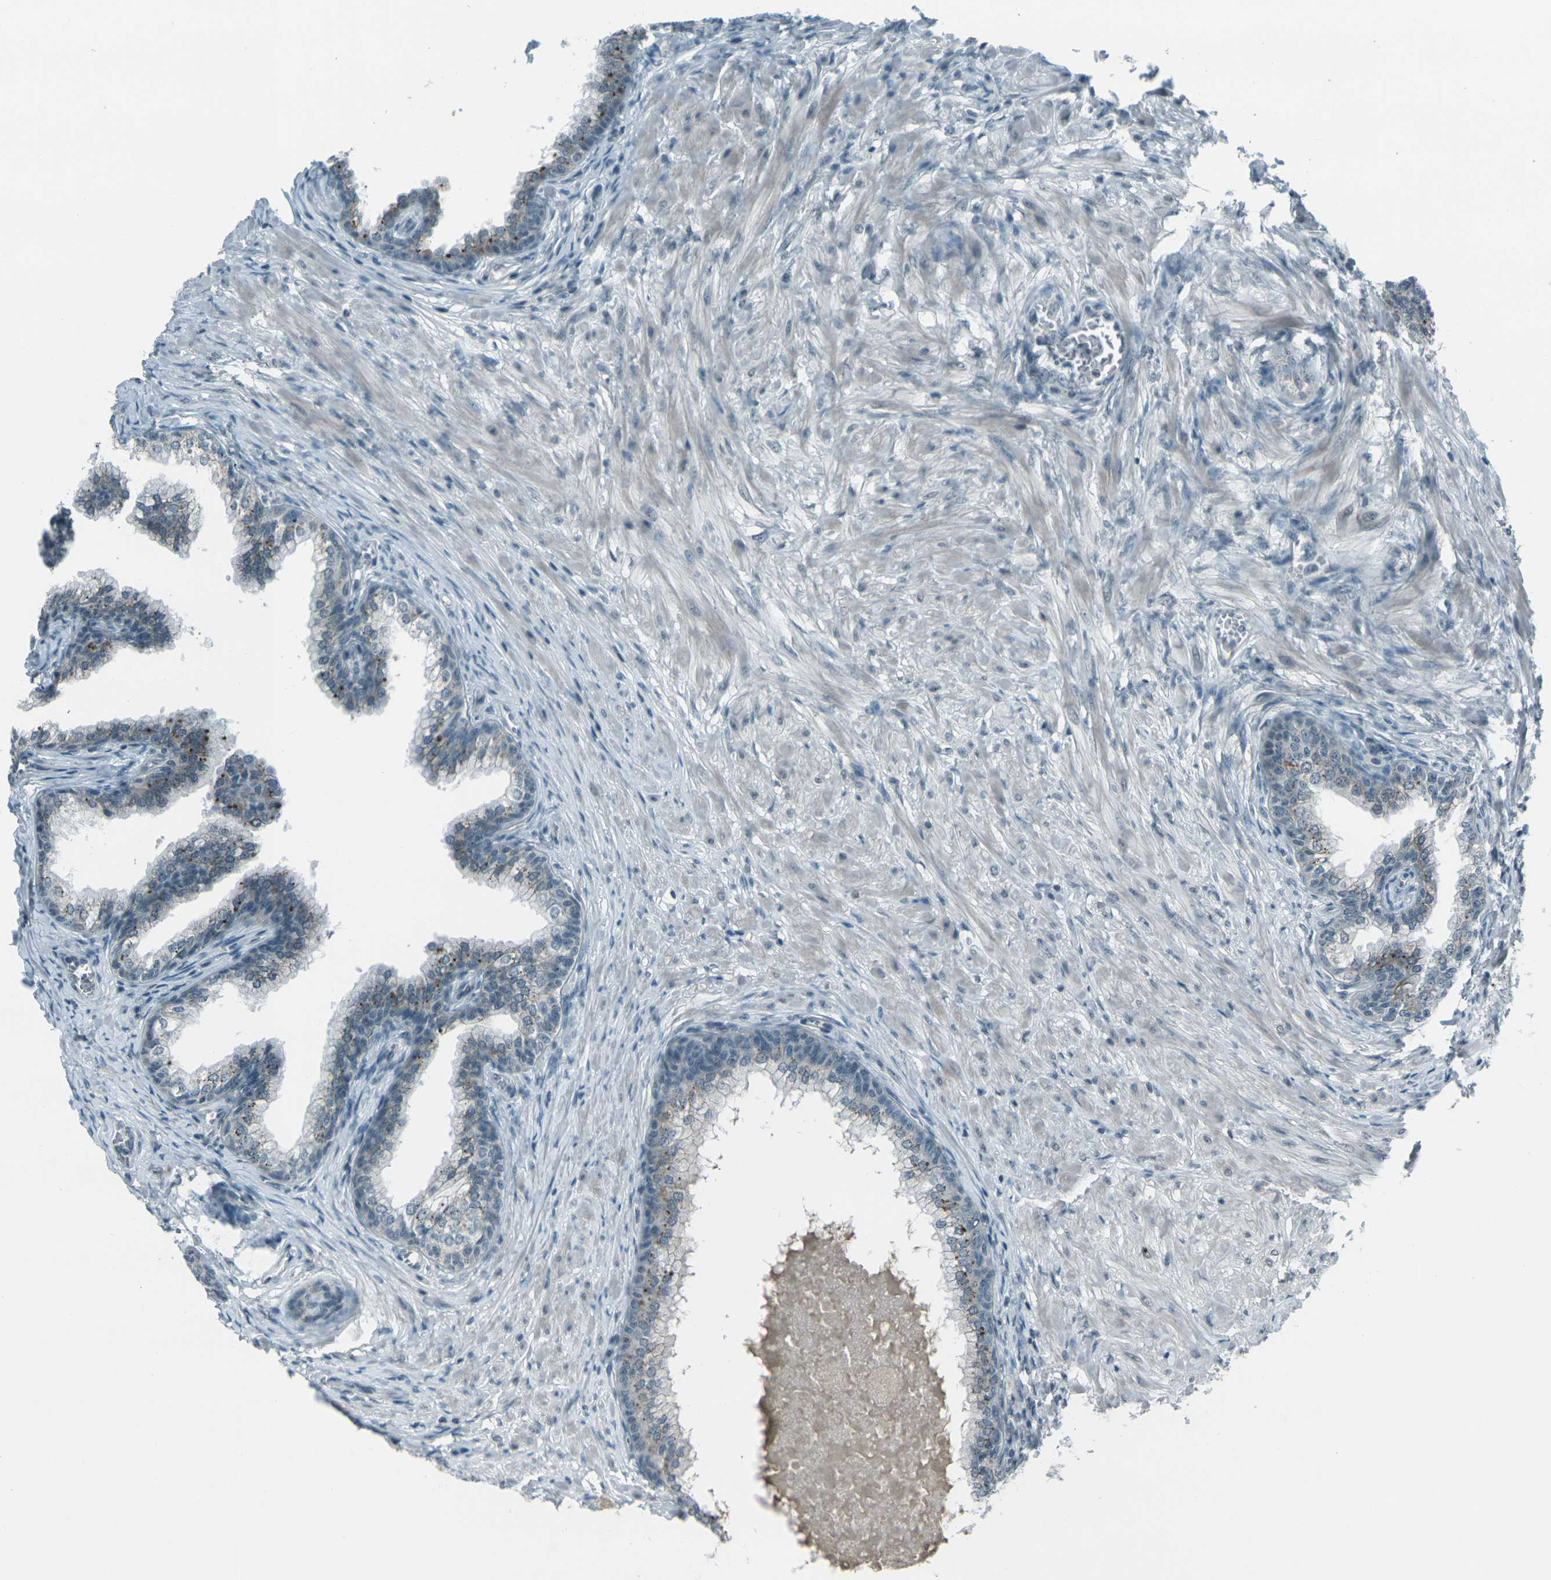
{"staining": {"intensity": "negative", "quantity": "none", "location": "none"}, "tissue": "prostate", "cell_type": "Glandular cells", "image_type": "normal", "snomed": [{"axis": "morphology", "description": "Normal tissue, NOS"}, {"axis": "morphology", "description": "Urothelial carcinoma, Low grade"}, {"axis": "topography", "description": "Urinary bladder"}, {"axis": "topography", "description": "Prostate"}], "caption": "An image of prostate stained for a protein displays no brown staining in glandular cells. The staining is performed using DAB brown chromogen with nuclei counter-stained in using hematoxylin.", "gene": "GPR19", "patient": {"sex": "male", "age": 60}}